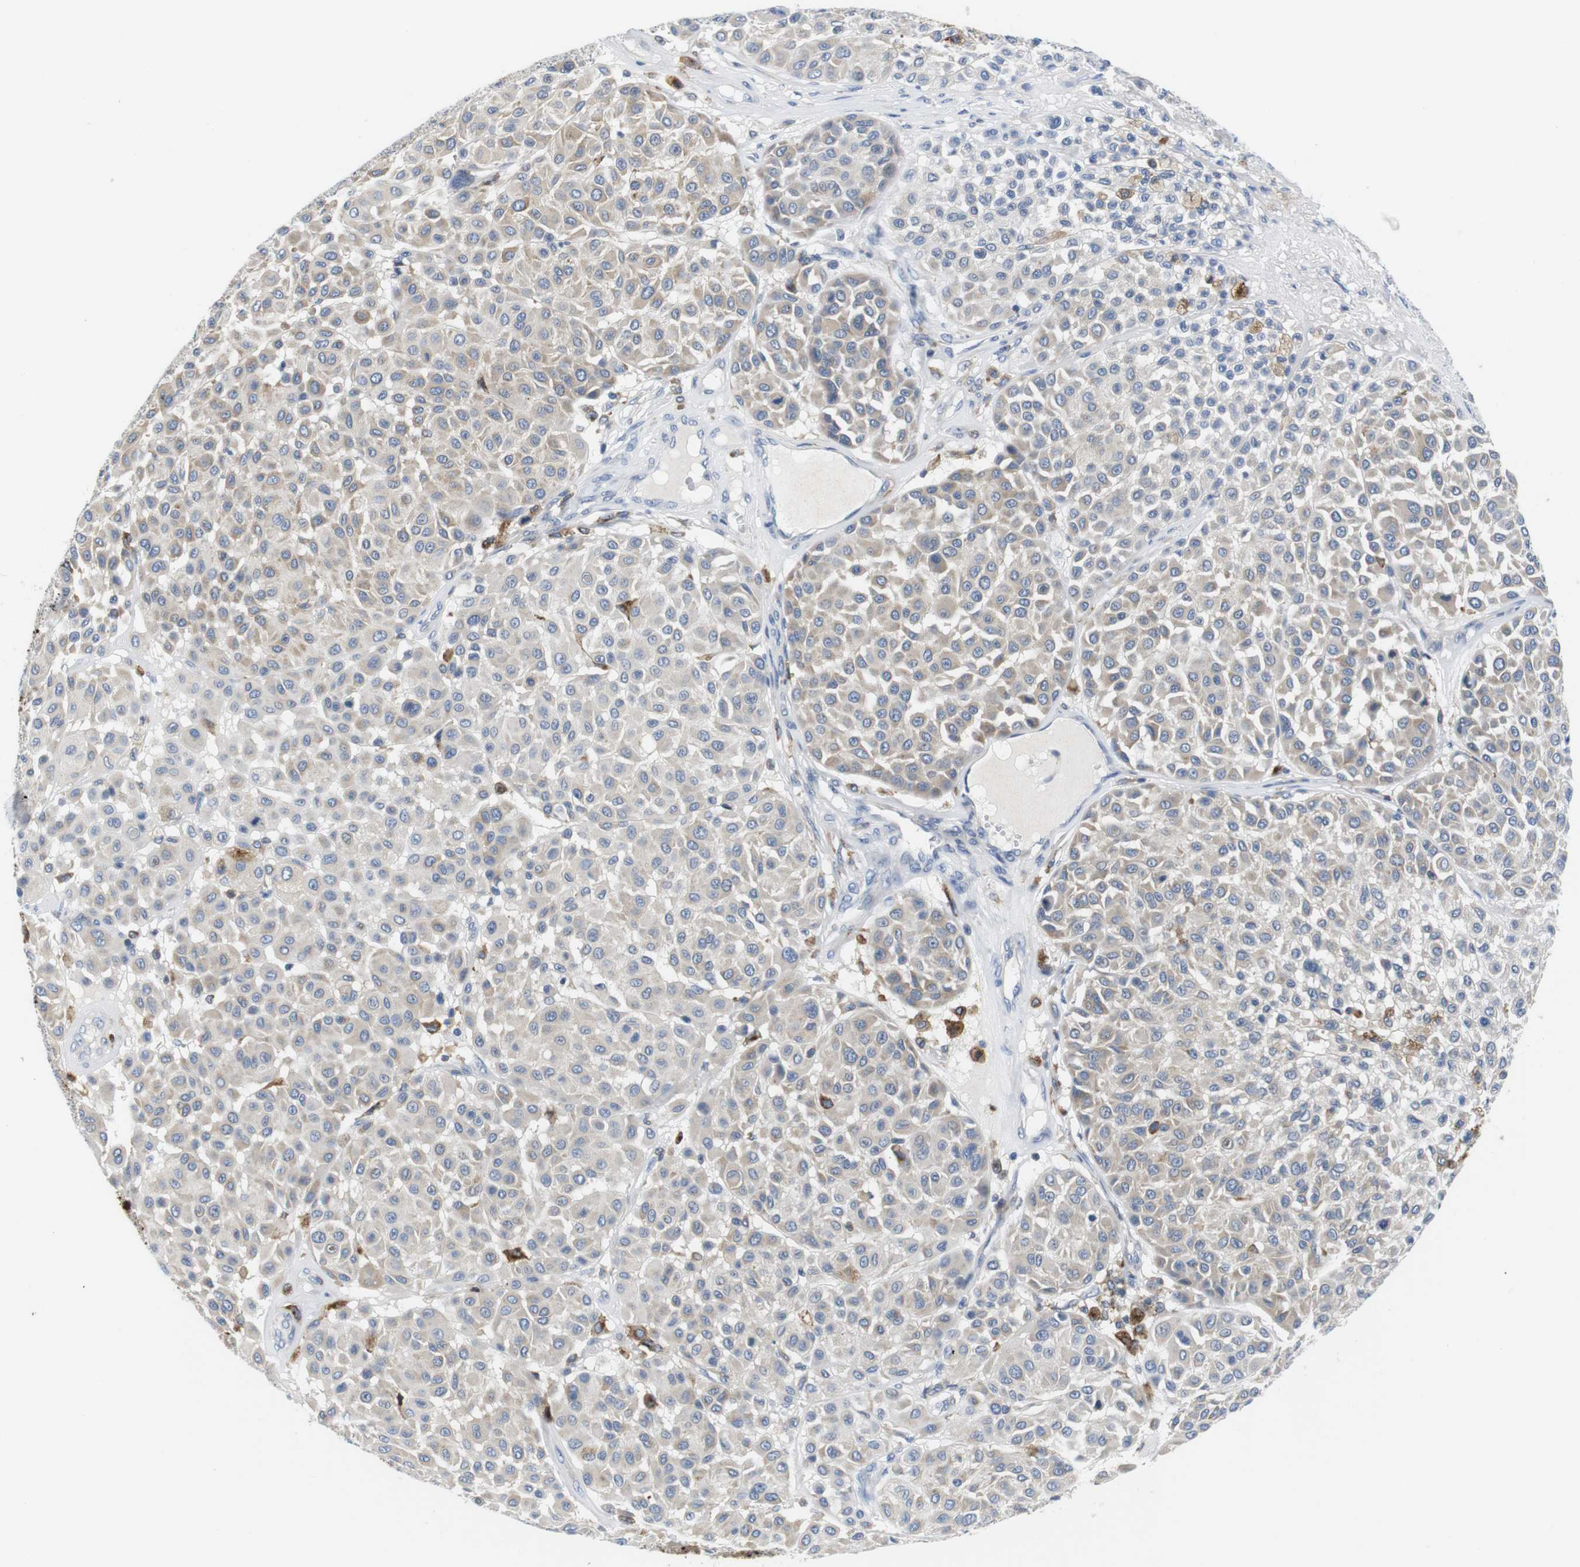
{"staining": {"intensity": "weak", "quantity": "<25%", "location": "cytoplasmic/membranous"}, "tissue": "melanoma", "cell_type": "Tumor cells", "image_type": "cancer", "snomed": [{"axis": "morphology", "description": "Malignant melanoma, Metastatic site"}, {"axis": "topography", "description": "Soft tissue"}], "caption": "This is a histopathology image of immunohistochemistry (IHC) staining of melanoma, which shows no positivity in tumor cells.", "gene": "CNGA2", "patient": {"sex": "male", "age": 41}}